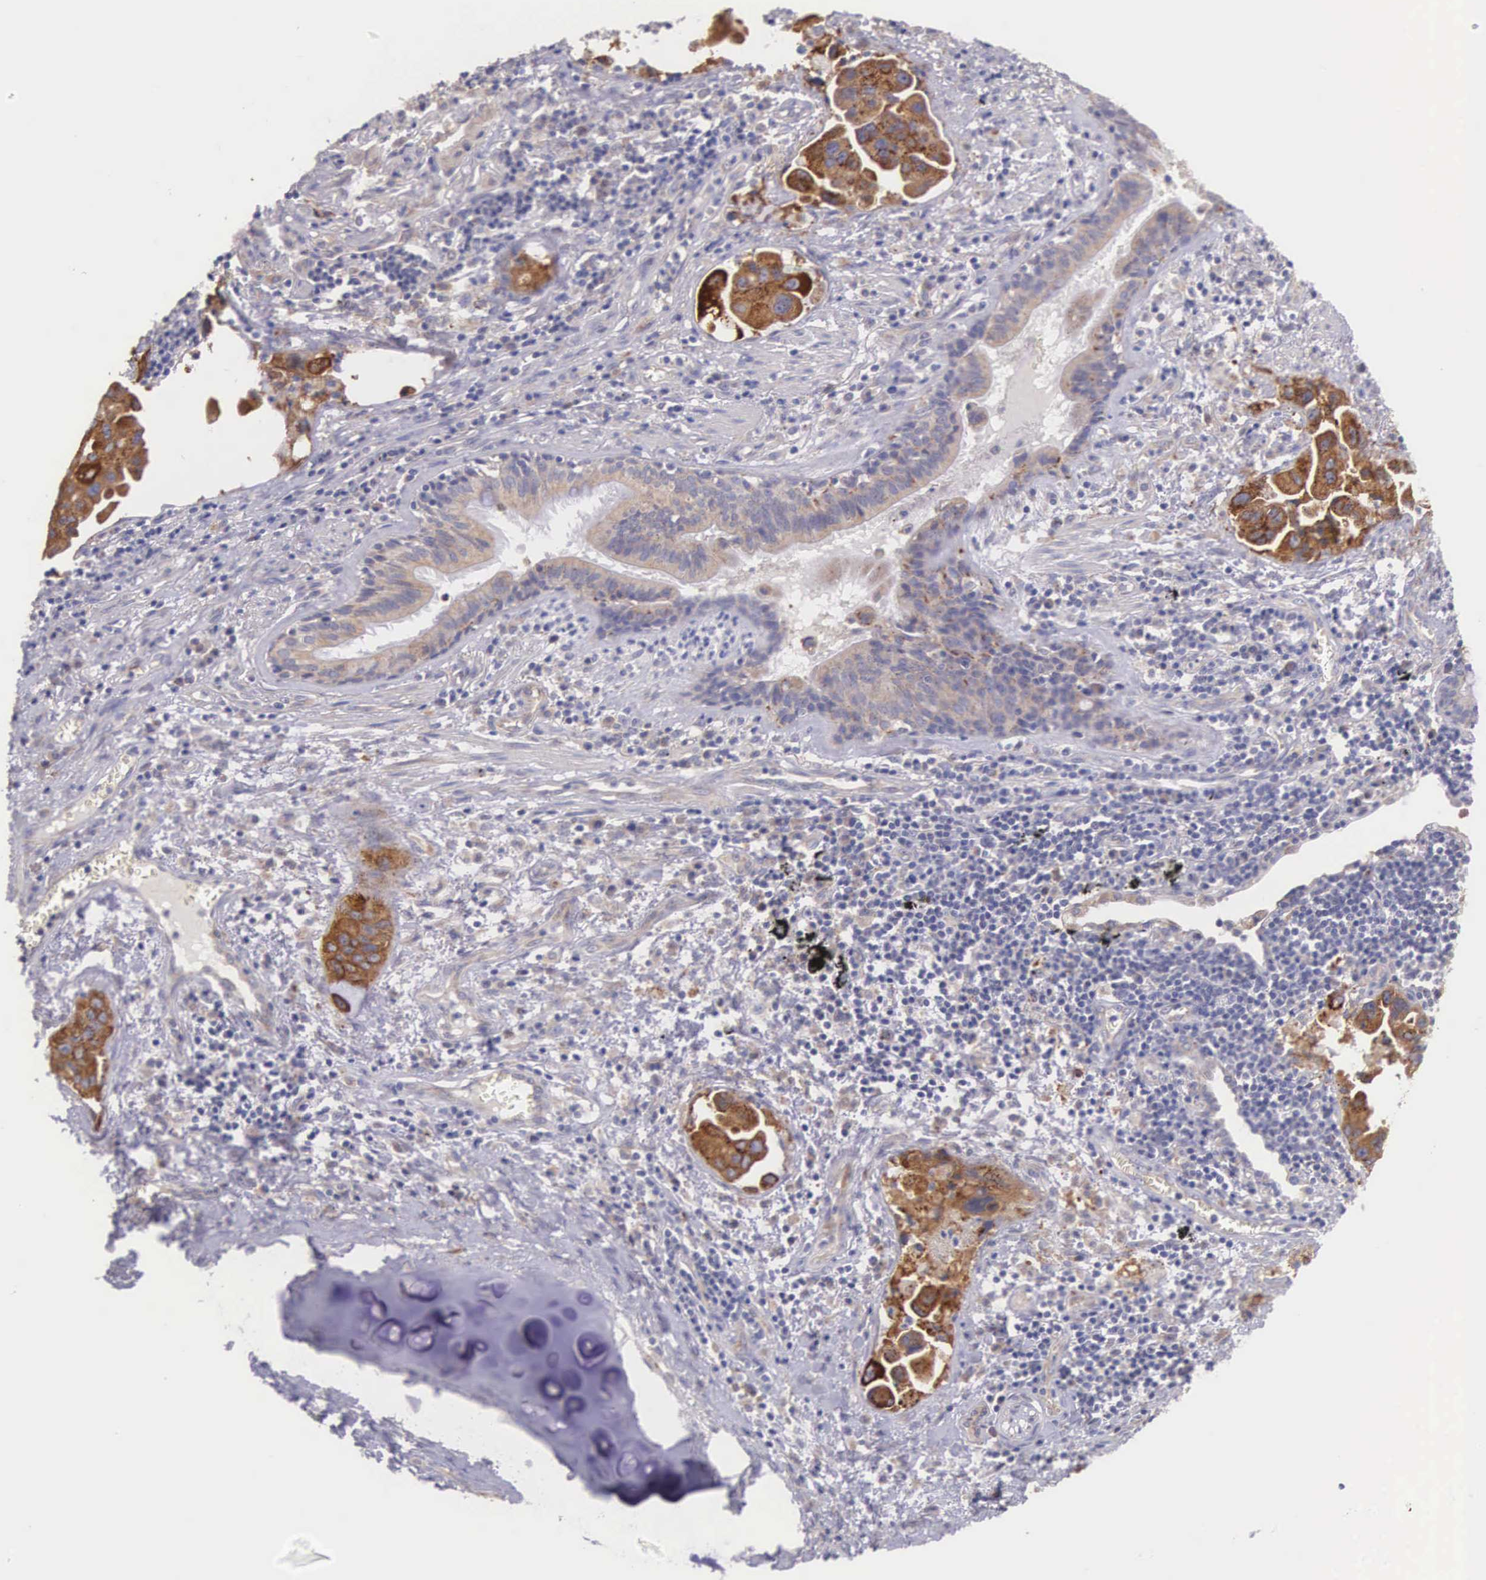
{"staining": {"intensity": "strong", "quantity": ">75%", "location": "cytoplasmic/membranous"}, "tissue": "lung cancer", "cell_type": "Tumor cells", "image_type": "cancer", "snomed": [{"axis": "morphology", "description": "Adenocarcinoma, NOS"}, {"axis": "topography", "description": "Lung"}], "caption": "There is high levels of strong cytoplasmic/membranous expression in tumor cells of adenocarcinoma (lung), as demonstrated by immunohistochemical staining (brown color).", "gene": "NSDHL", "patient": {"sex": "male", "age": 64}}